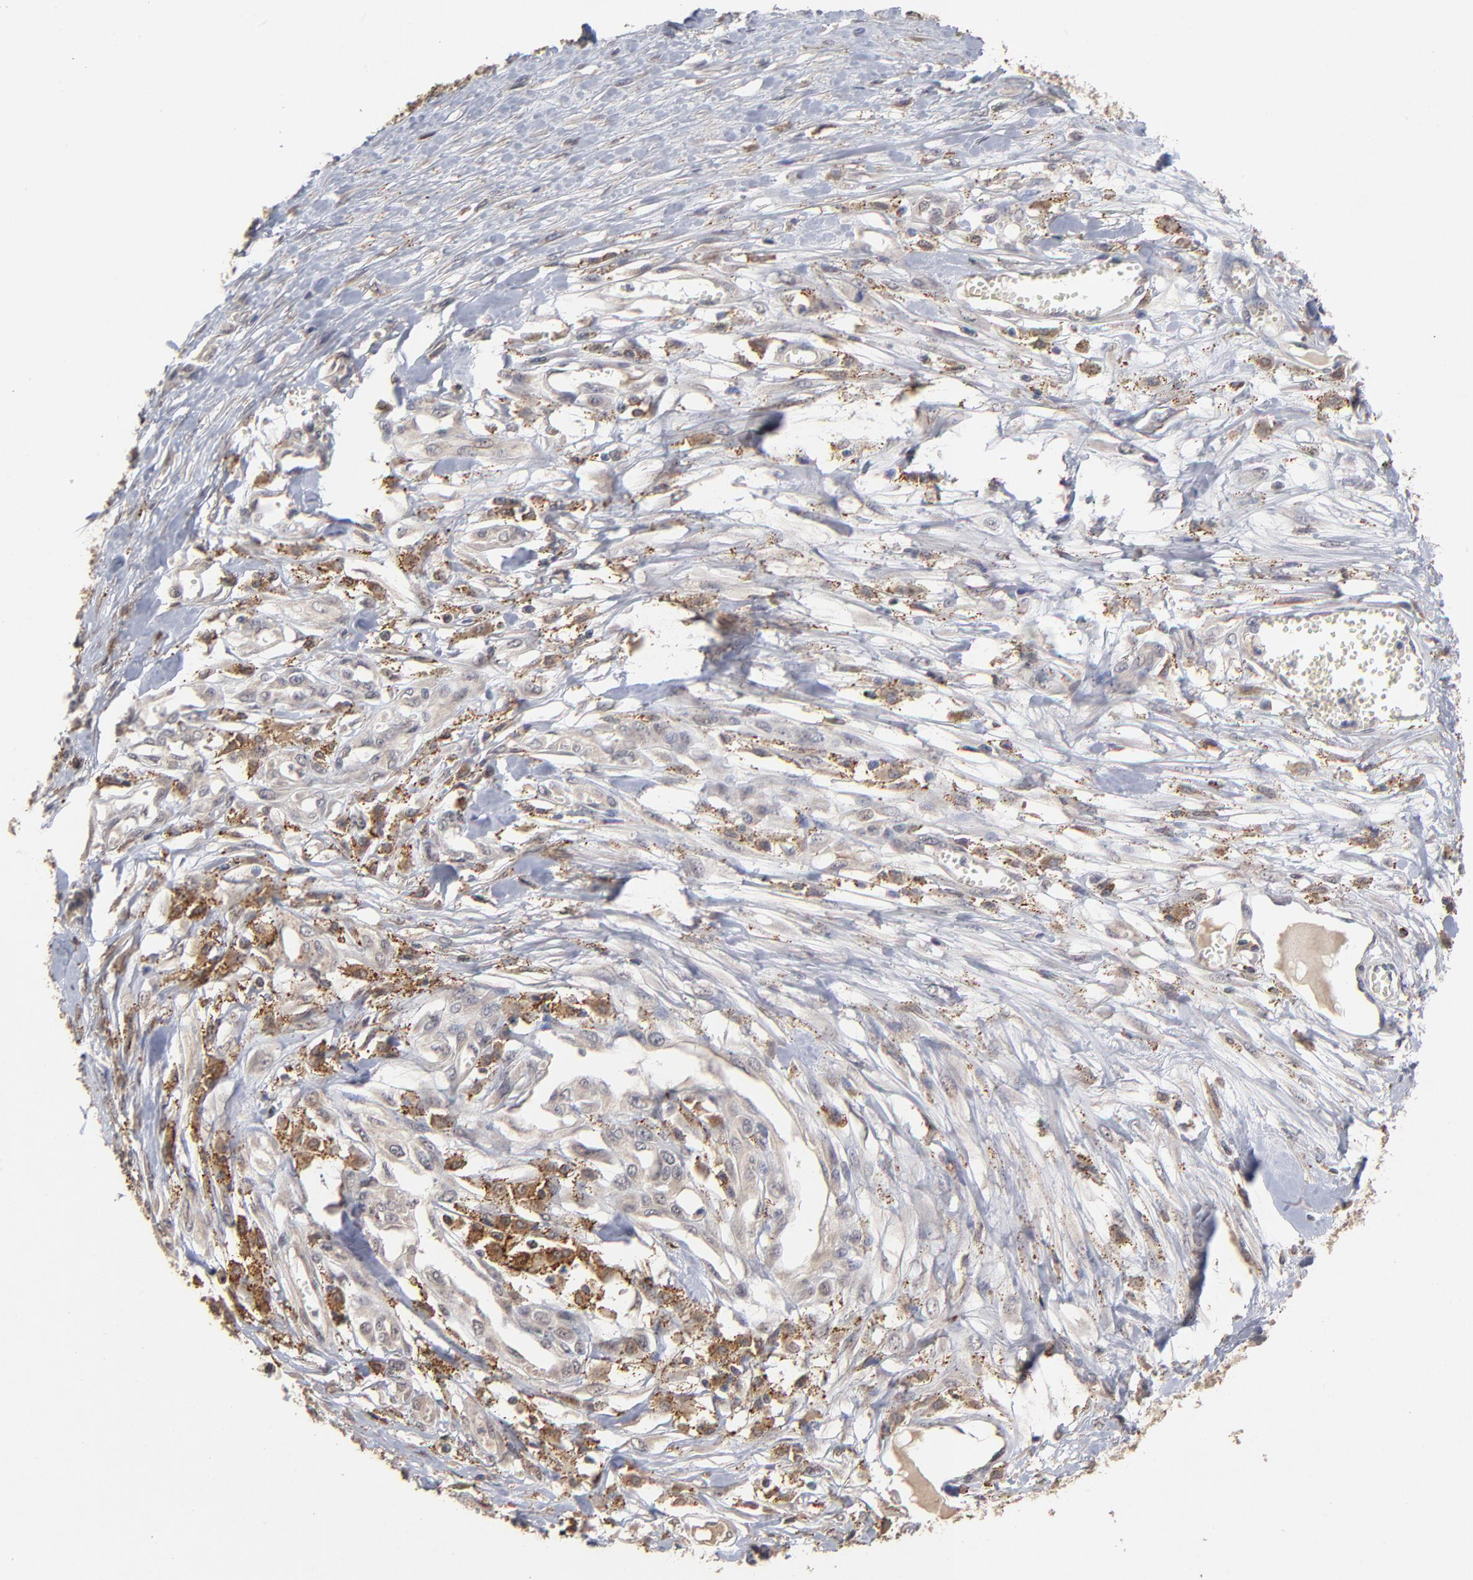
{"staining": {"intensity": "moderate", "quantity": "25%-75%", "location": "cytoplasmic/membranous"}, "tissue": "melanoma", "cell_type": "Tumor cells", "image_type": "cancer", "snomed": [{"axis": "morphology", "description": "Malignant melanoma, Metastatic site"}, {"axis": "topography", "description": "Lymph node"}], "caption": "About 25%-75% of tumor cells in malignant melanoma (metastatic site) show moderate cytoplasmic/membranous protein expression as visualized by brown immunohistochemical staining.", "gene": "ASB8", "patient": {"sex": "male", "age": 59}}